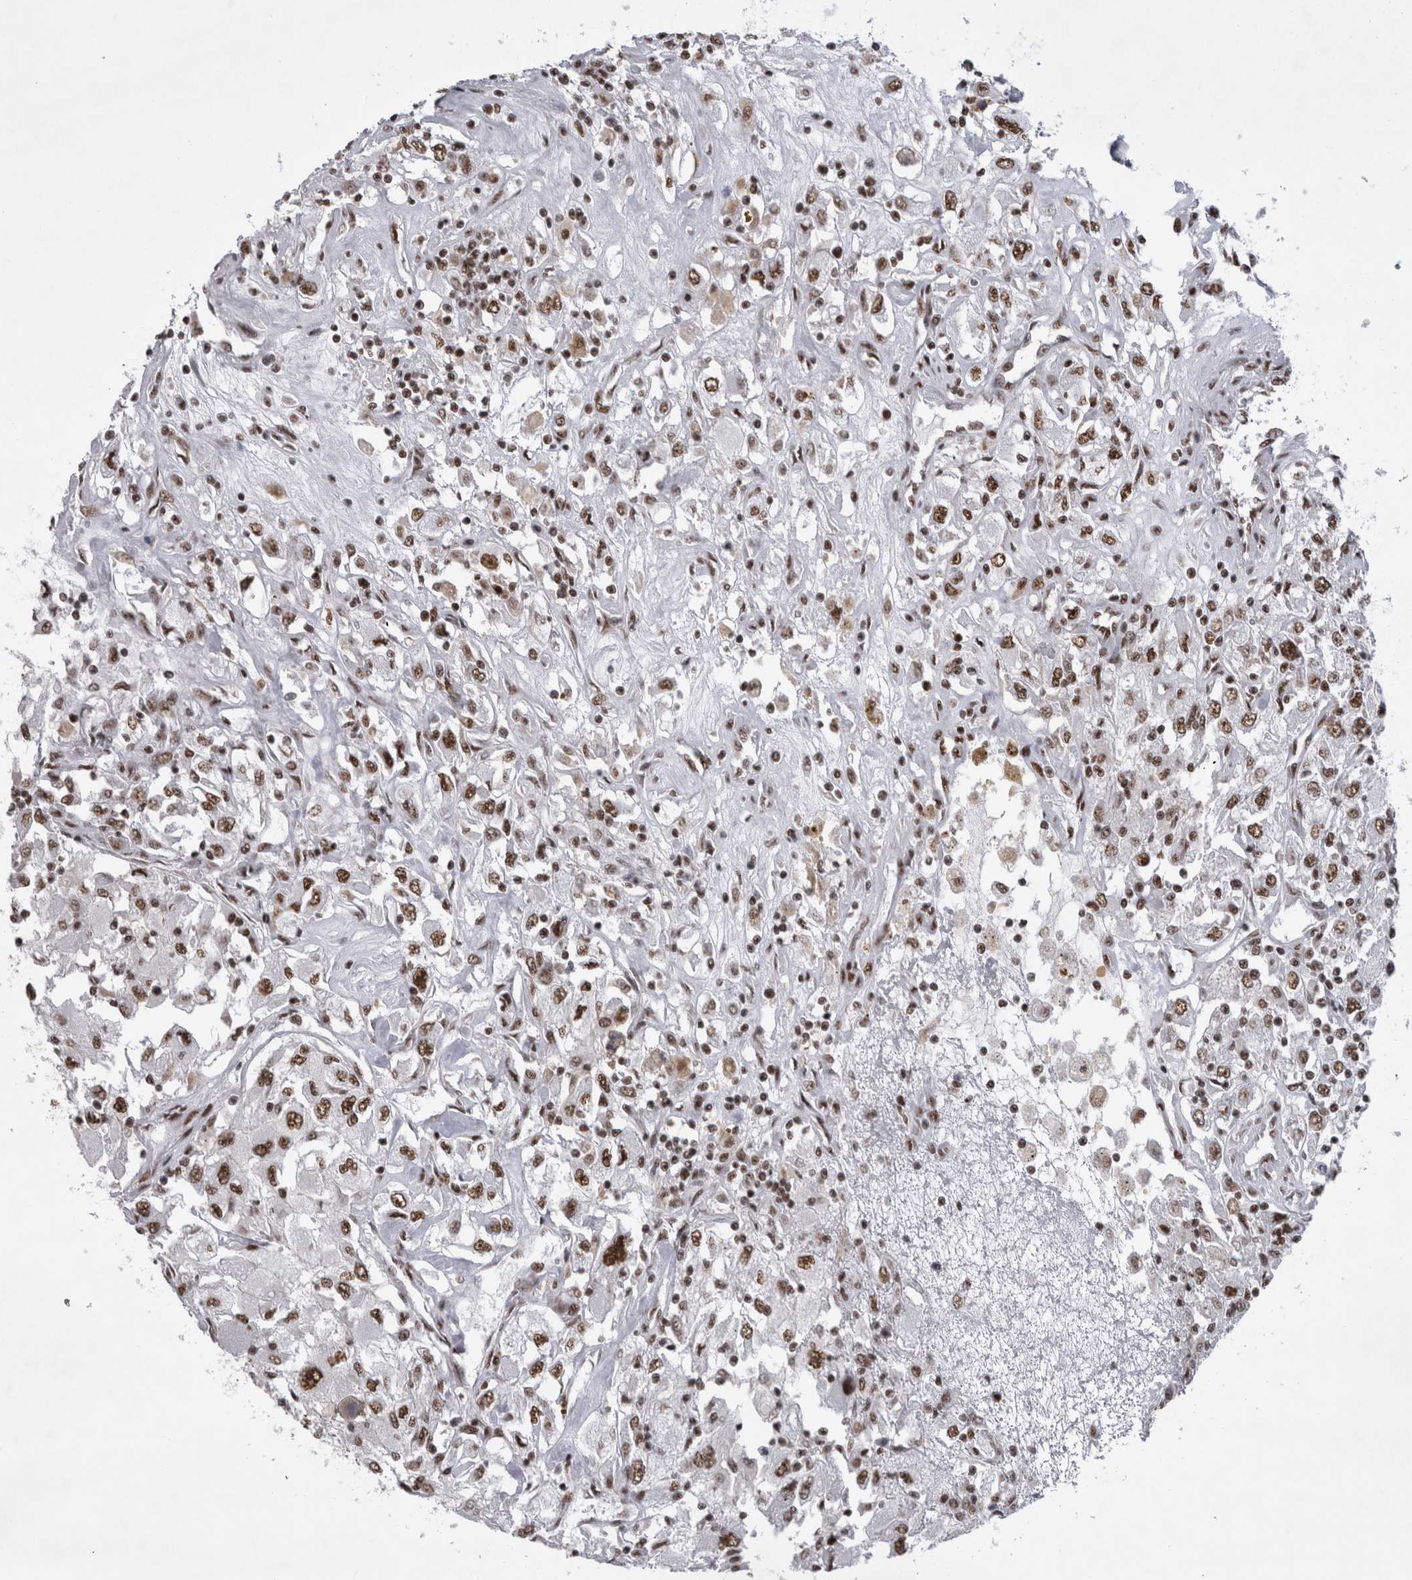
{"staining": {"intensity": "moderate", "quantity": ">75%", "location": "nuclear"}, "tissue": "renal cancer", "cell_type": "Tumor cells", "image_type": "cancer", "snomed": [{"axis": "morphology", "description": "Adenocarcinoma, NOS"}, {"axis": "topography", "description": "Kidney"}], "caption": "Immunohistochemistry (IHC) staining of renal adenocarcinoma, which exhibits medium levels of moderate nuclear staining in about >75% of tumor cells indicating moderate nuclear protein positivity. The staining was performed using DAB (brown) for protein detection and nuclei were counterstained in hematoxylin (blue).", "gene": "CDK11A", "patient": {"sex": "female", "age": 52}}